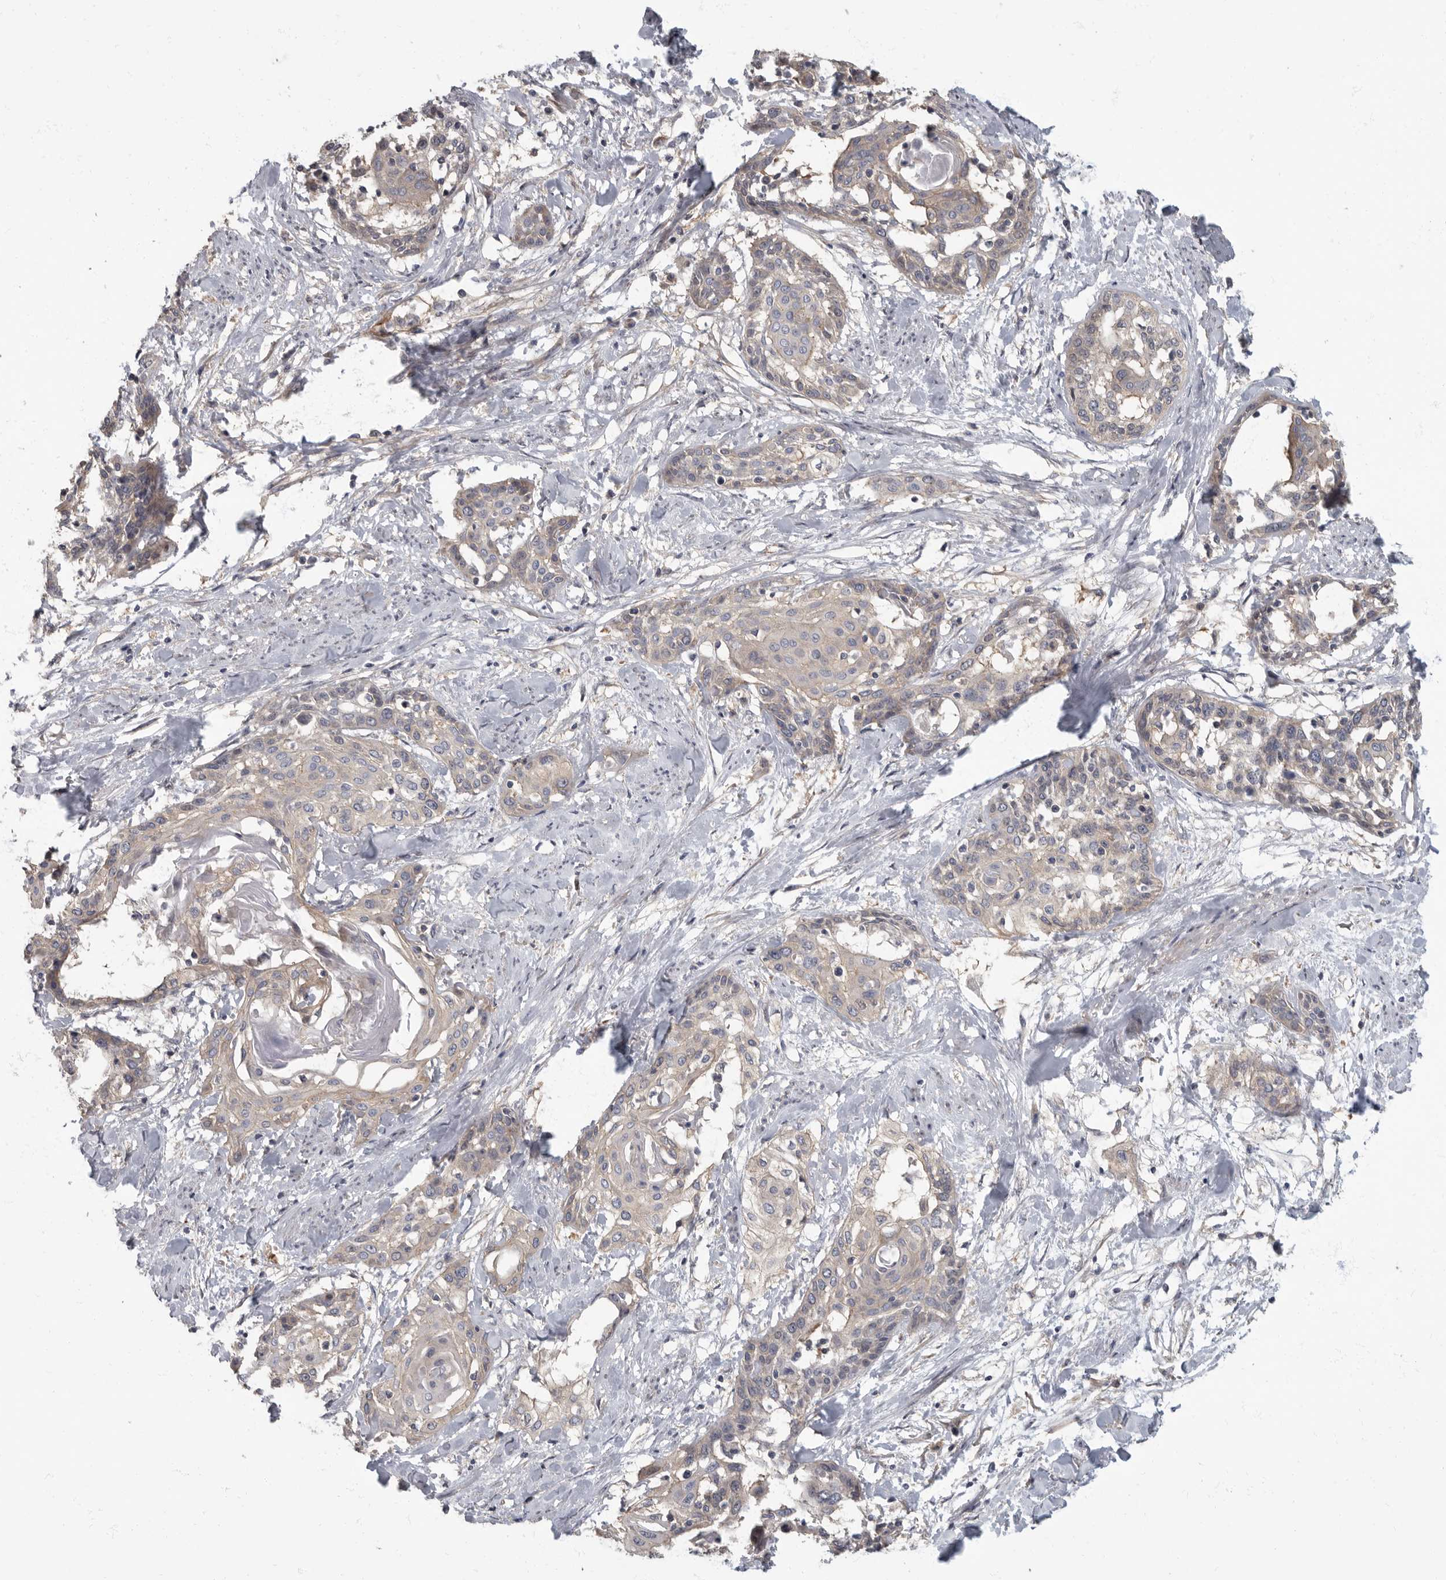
{"staining": {"intensity": "weak", "quantity": "<25%", "location": "cytoplasmic/membranous"}, "tissue": "cervical cancer", "cell_type": "Tumor cells", "image_type": "cancer", "snomed": [{"axis": "morphology", "description": "Squamous cell carcinoma, NOS"}, {"axis": "topography", "description": "Cervix"}], "caption": "Histopathology image shows no significant protein expression in tumor cells of cervical cancer.", "gene": "PDK1", "patient": {"sex": "female", "age": 57}}